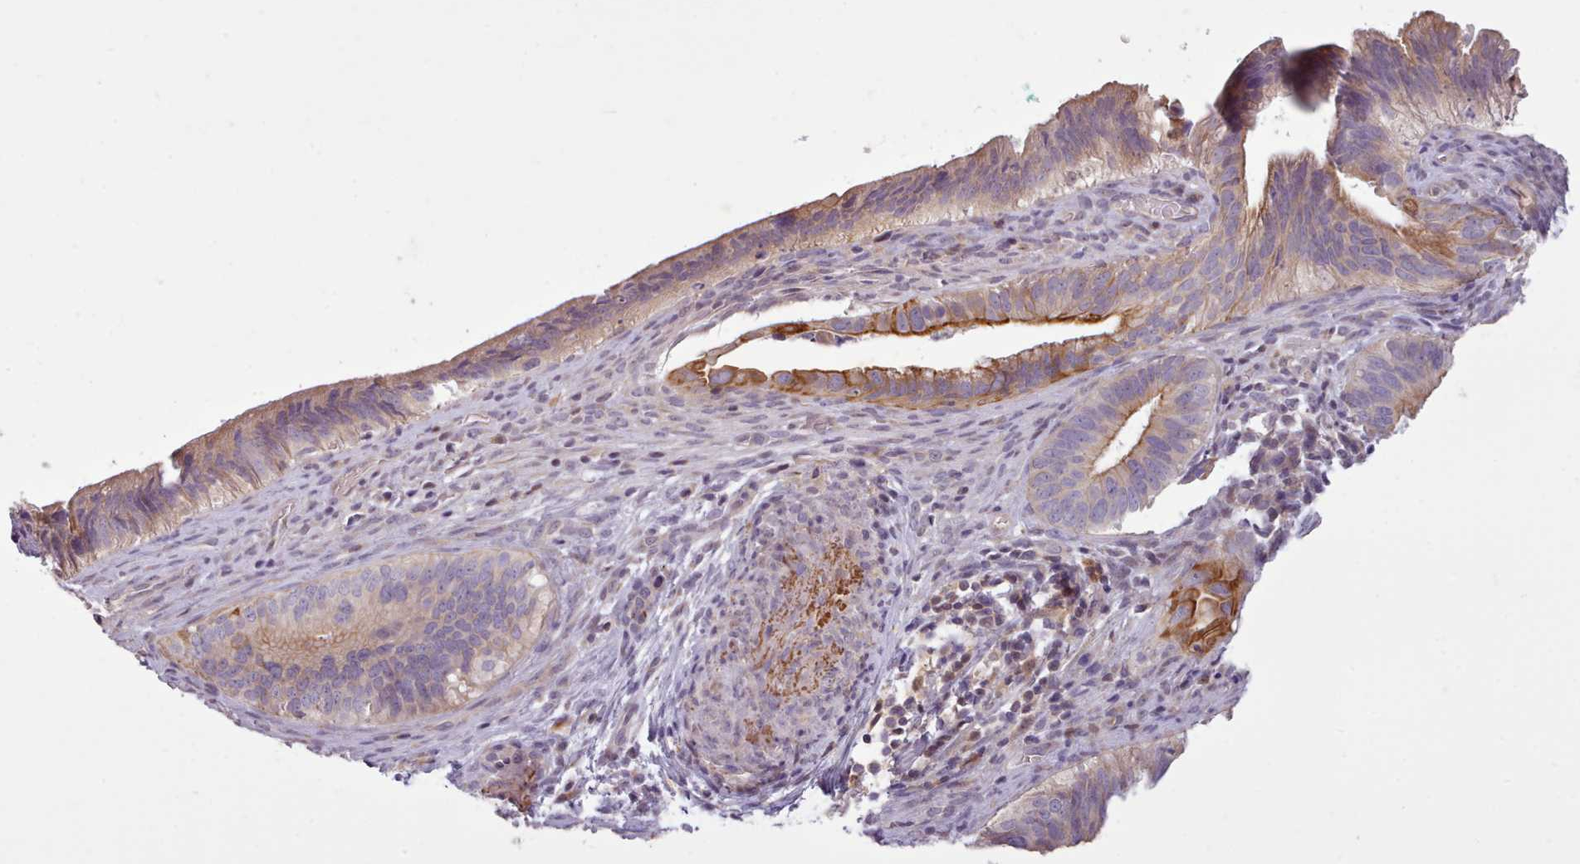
{"staining": {"intensity": "moderate", "quantity": "25%-75%", "location": "cytoplasmic/membranous"}, "tissue": "cervical cancer", "cell_type": "Tumor cells", "image_type": "cancer", "snomed": [{"axis": "morphology", "description": "Adenocarcinoma, NOS"}, {"axis": "topography", "description": "Cervix"}], "caption": "Cervical cancer tissue displays moderate cytoplasmic/membranous positivity in approximately 25%-75% of tumor cells", "gene": "NMRK1", "patient": {"sex": "female", "age": 42}}